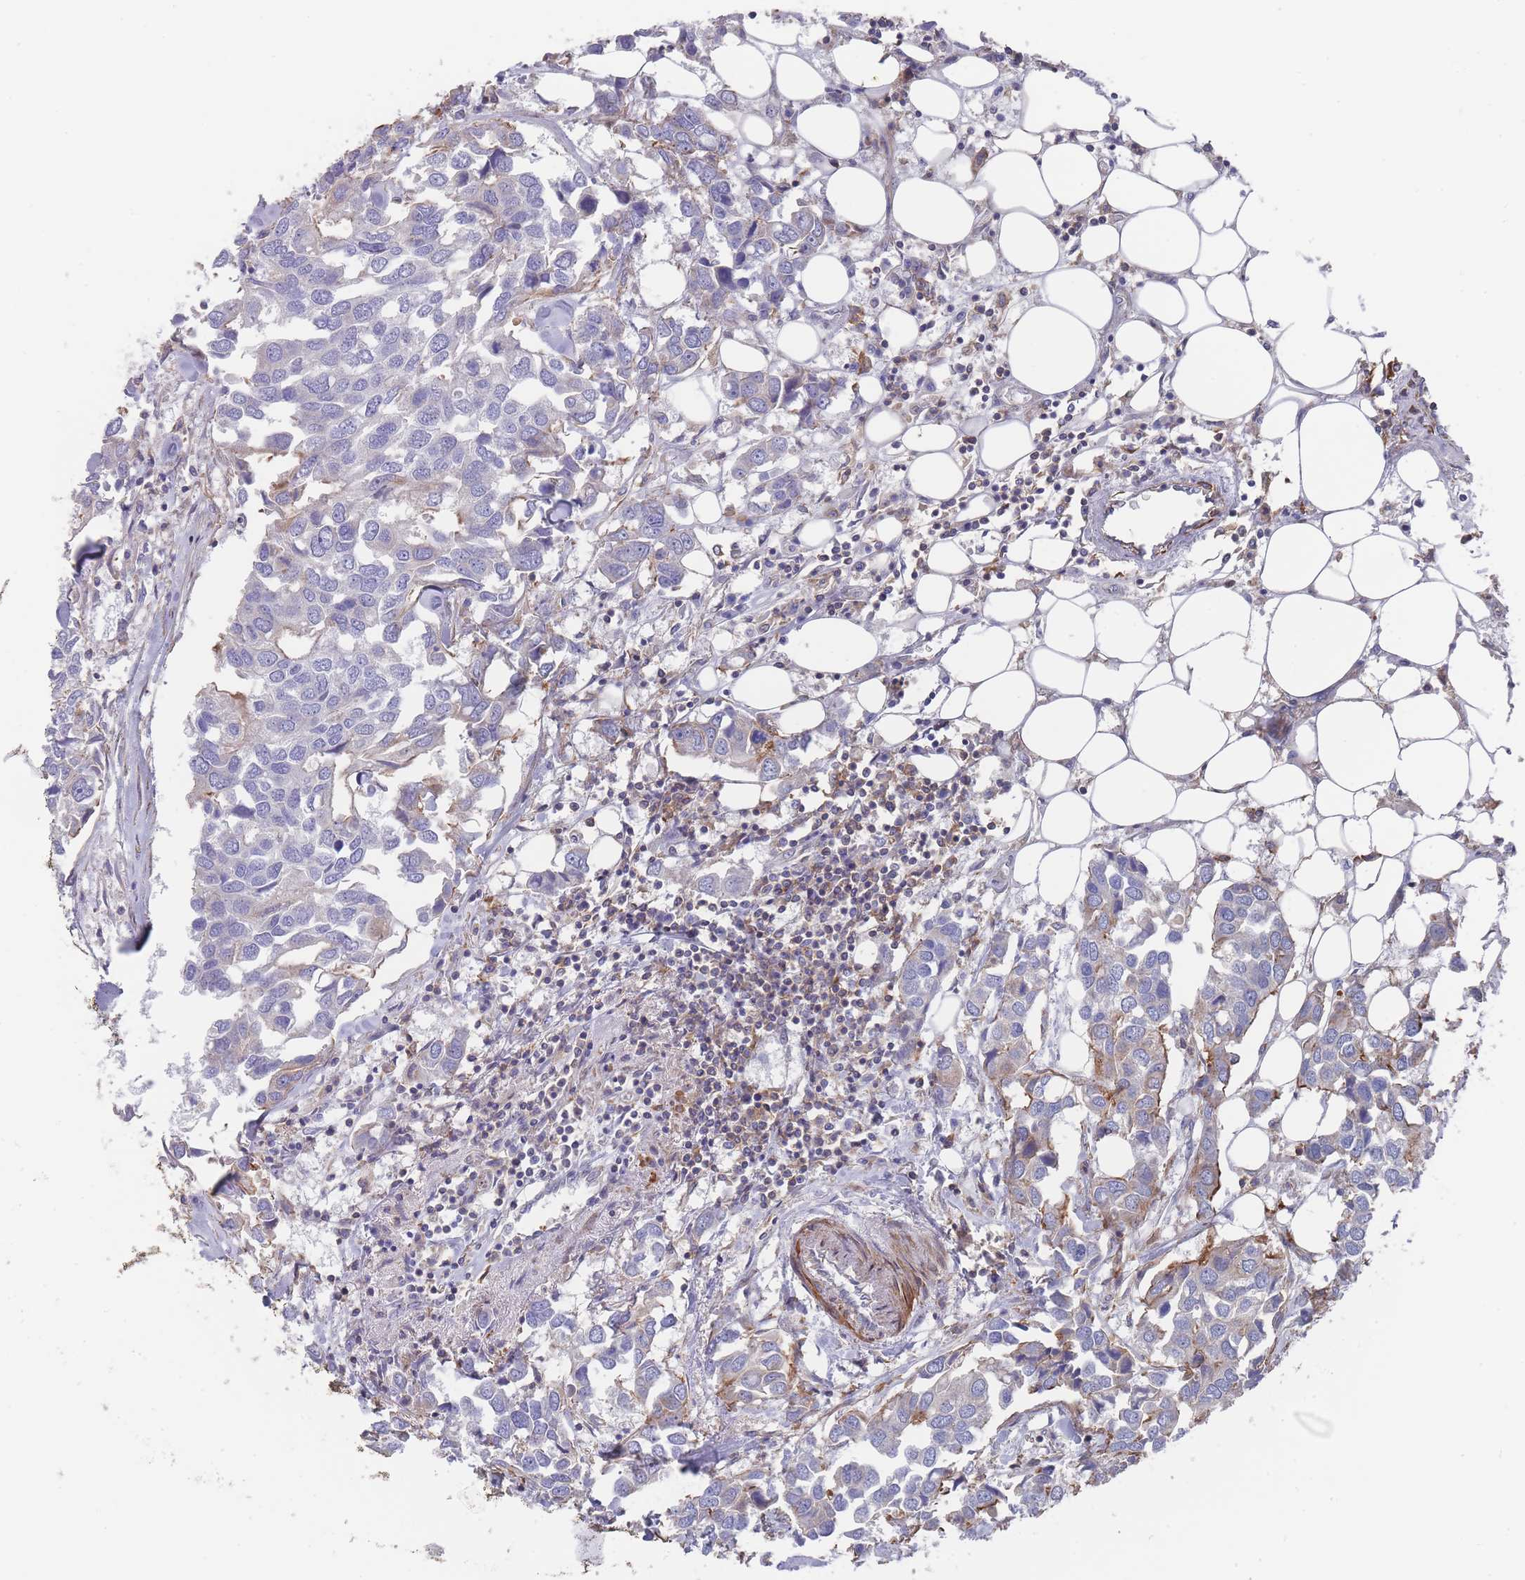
{"staining": {"intensity": "weak", "quantity": "<25%", "location": "cytoplasmic/membranous"}, "tissue": "breast cancer", "cell_type": "Tumor cells", "image_type": "cancer", "snomed": [{"axis": "morphology", "description": "Duct carcinoma"}, {"axis": "topography", "description": "Breast"}], "caption": "Photomicrograph shows no significant protein staining in tumor cells of infiltrating ductal carcinoma (breast).", "gene": "SCCPDH", "patient": {"sex": "female", "age": 83}}